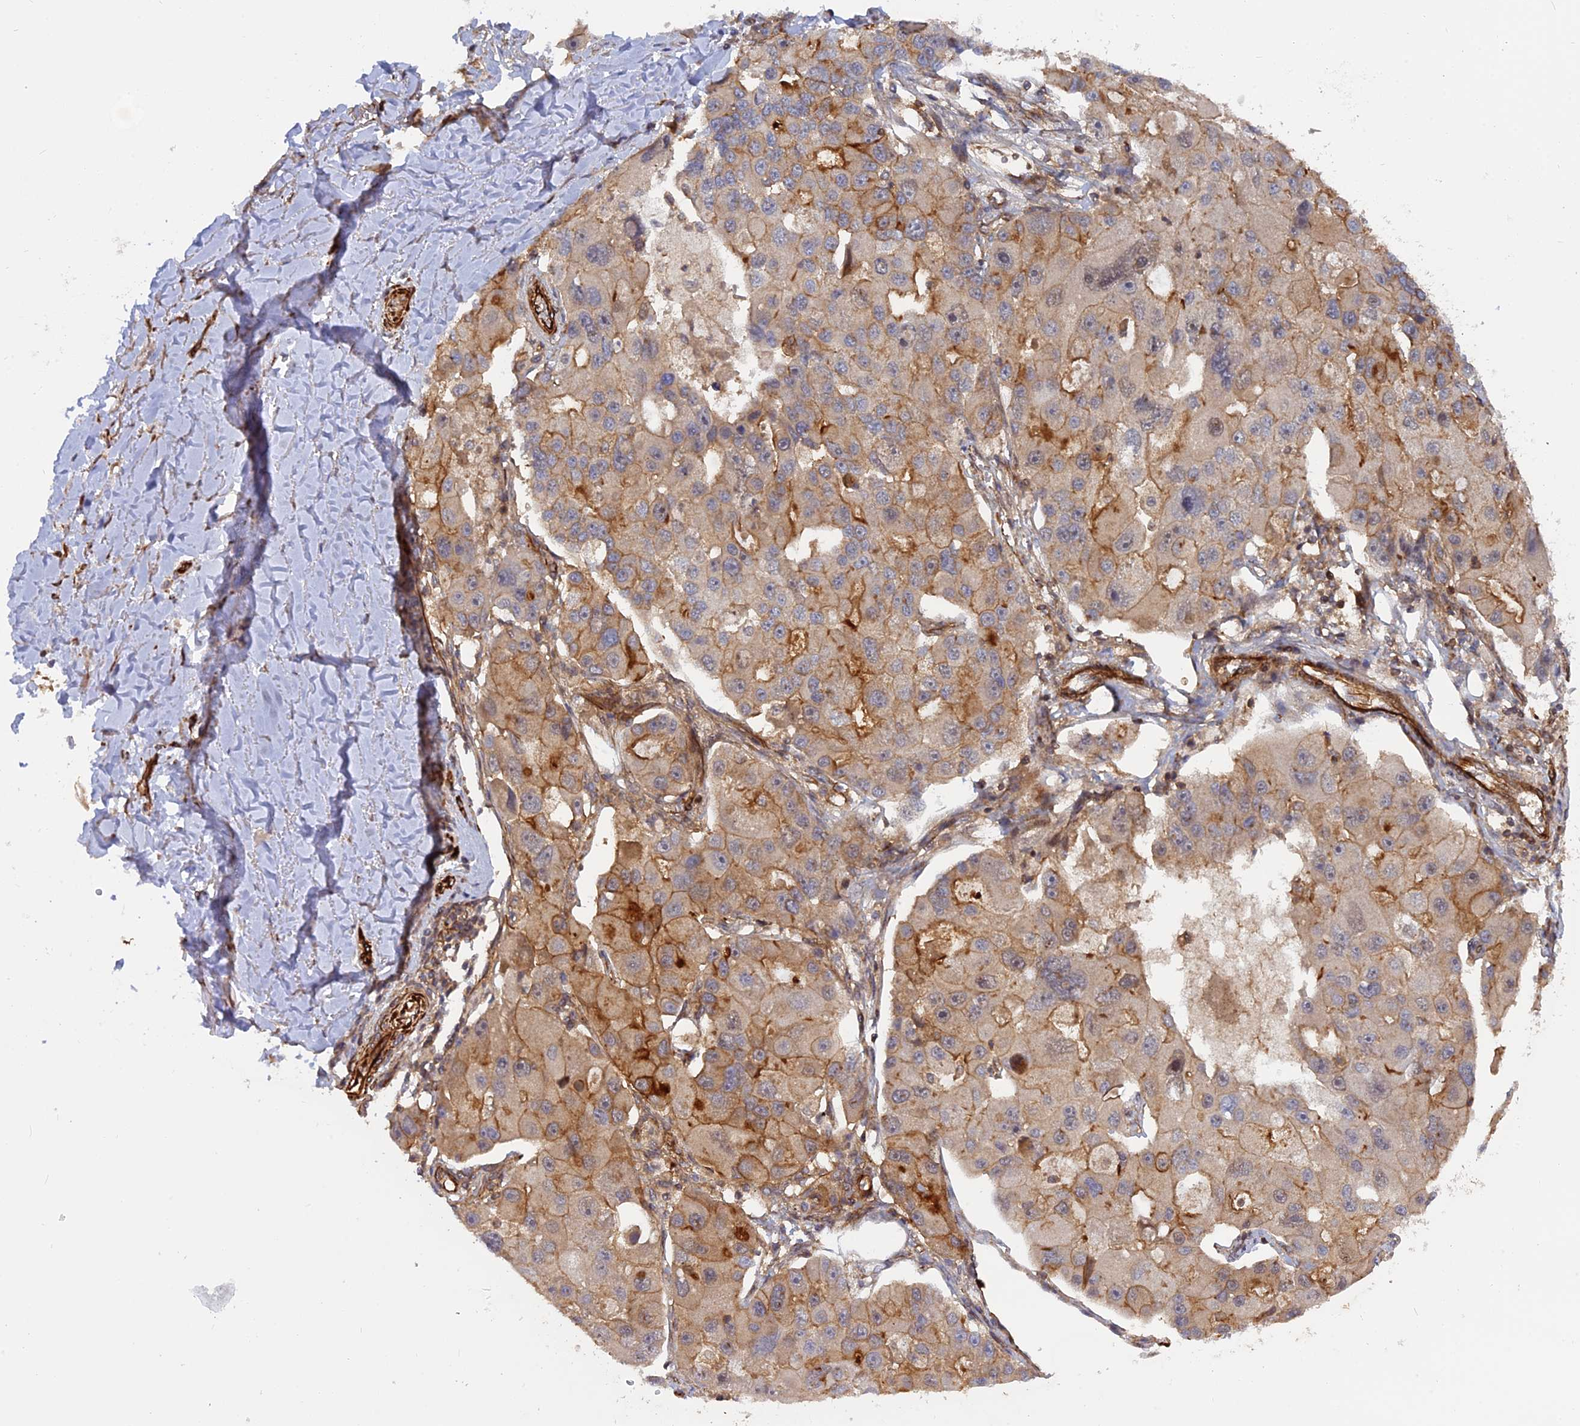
{"staining": {"intensity": "moderate", "quantity": "25%-75%", "location": "cytoplasmic/membranous"}, "tissue": "lung cancer", "cell_type": "Tumor cells", "image_type": "cancer", "snomed": [{"axis": "morphology", "description": "Adenocarcinoma, NOS"}, {"axis": "topography", "description": "Lung"}], "caption": "Tumor cells demonstrate medium levels of moderate cytoplasmic/membranous positivity in approximately 25%-75% of cells in human lung cancer (adenocarcinoma). The protein is stained brown, and the nuclei are stained in blue (DAB IHC with brightfield microscopy, high magnification).", "gene": "PHLDB3", "patient": {"sex": "female", "age": 54}}